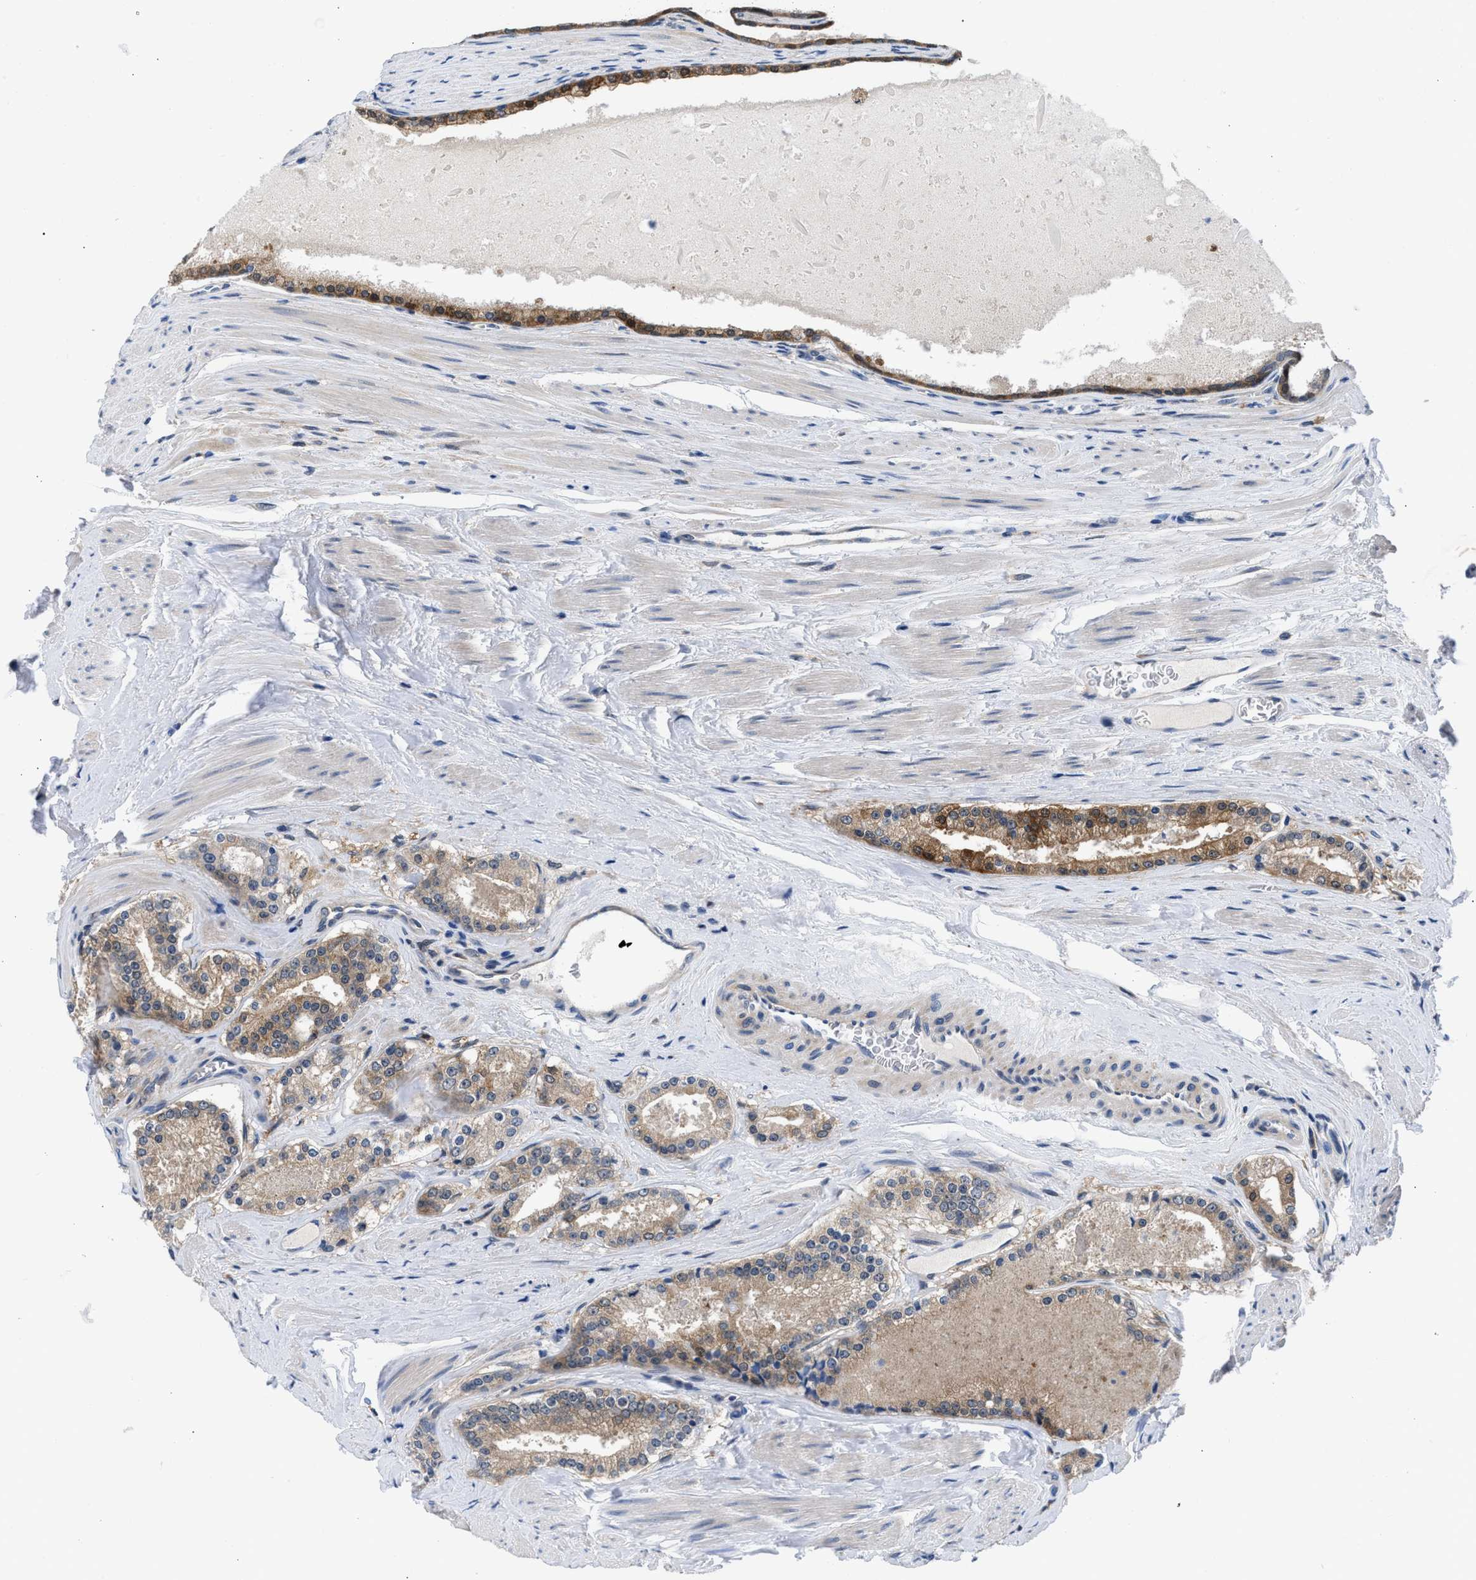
{"staining": {"intensity": "moderate", "quantity": ">75%", "location": "cytoplasmic/membranous"}, "tissue": "prostate cancer", "cell_type": "Tumor cells", "image_type": "cancer", "snomed": [{"axis": "morphology", "description": "Adenocarcinoma, Low grade"}, {"axis": "topography", "description": "Prostate"}], "caption": "Tumor cells show medium levels of moderate cytoplasmic/membranous staining in about >75% of cells in human prostate cancer. The staining was performed using DAB, with brown indicating positive protein expression. Nuclei are stained blue with hematoxylin.", "gene": "CBR1", "patient": {"sex": "male", "age": 70}}